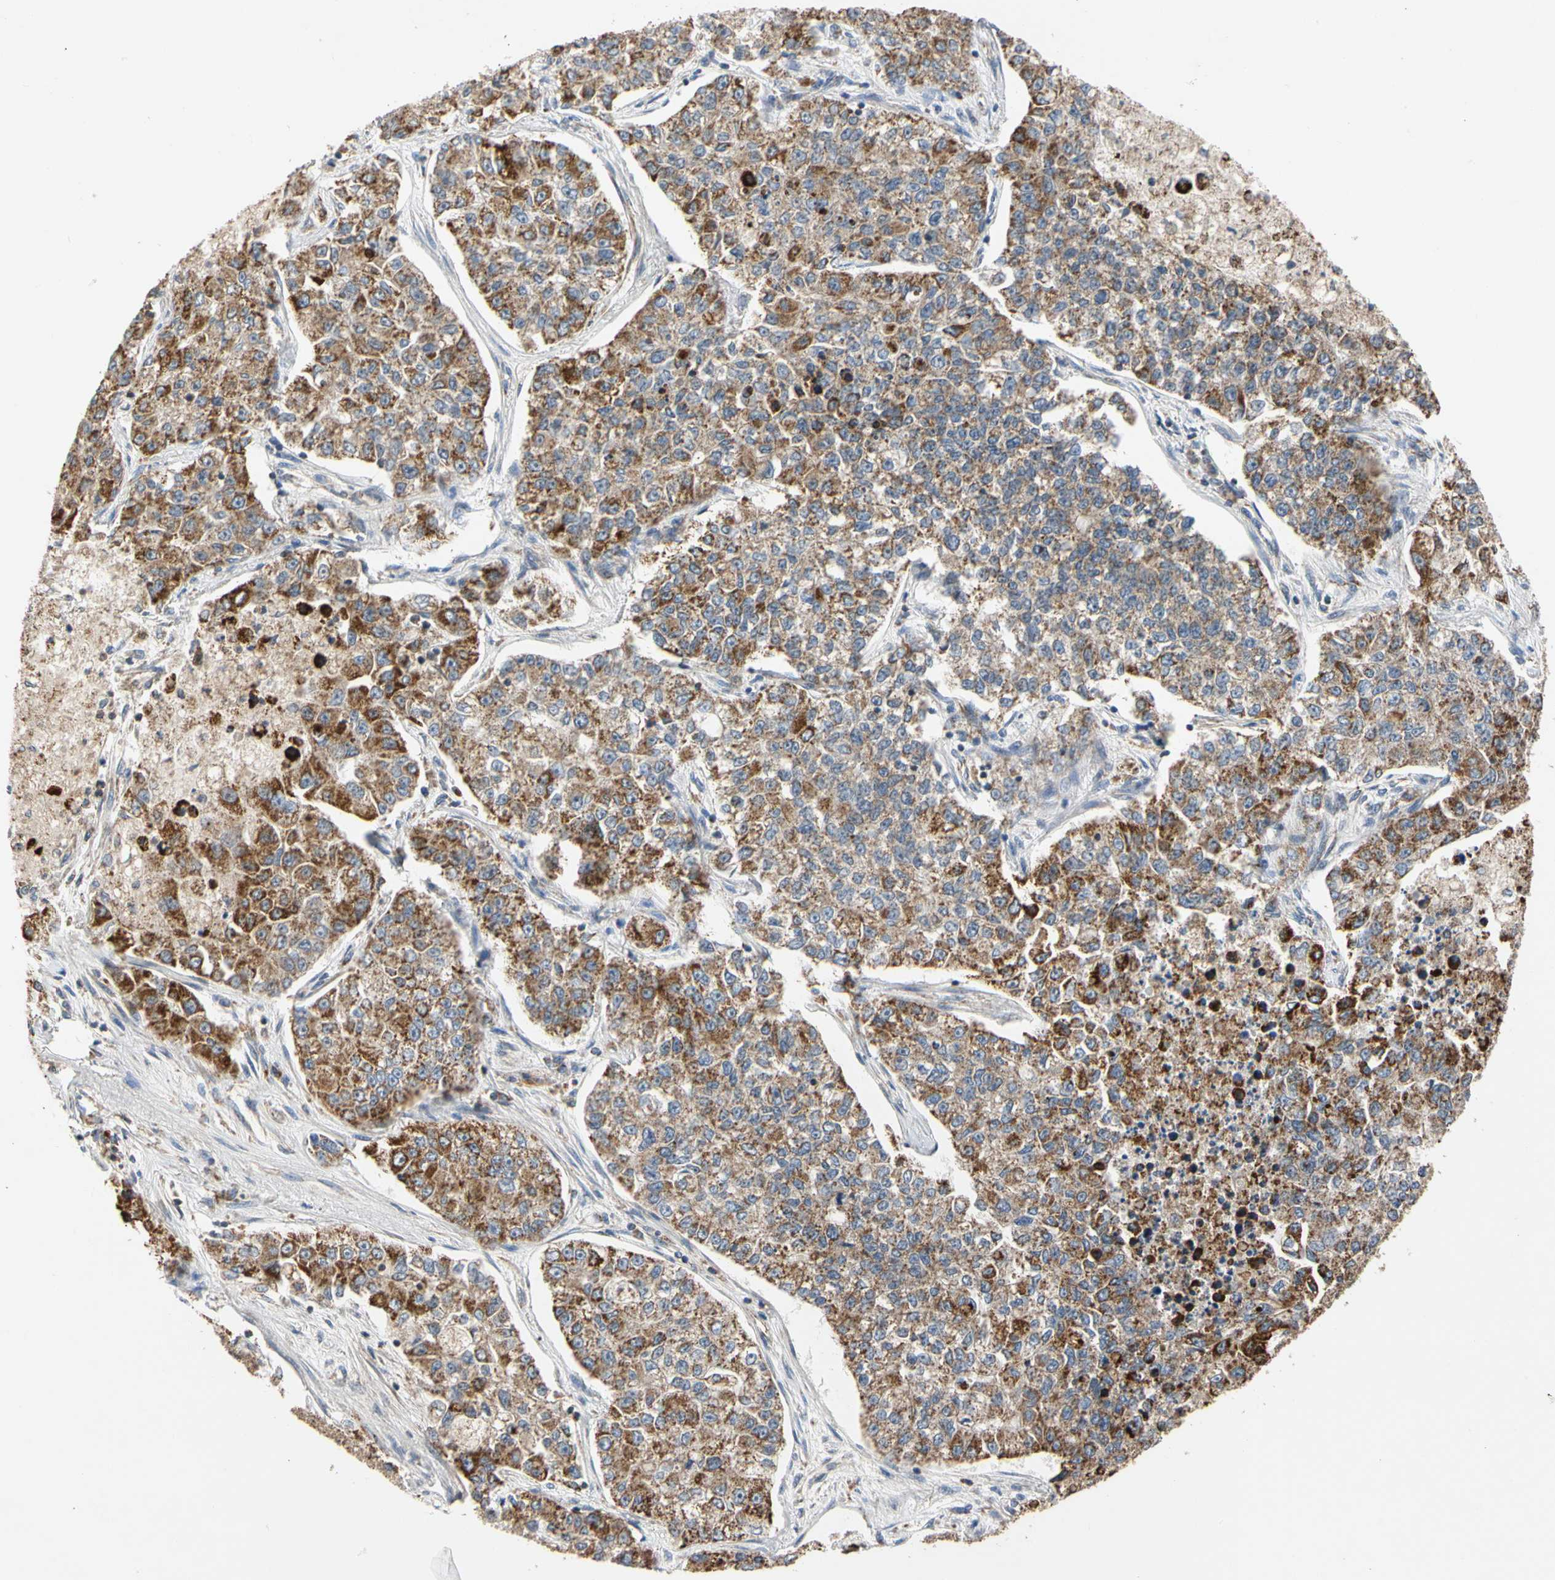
{"staining": {"intensity": "moderate", "quantity": ">75%", "location": "cytoplasmic/membranous"}, "tissue": "lung cancer", "cell_type": "Tumor cells", "image_type": "cancer", "snomed": [{"axis": "morphology", "description": "Adenocarcinoma, NOS"}, {"axis": "topography", "description": "Lung"}], "caption": "The micrograph displays a brown stain indicating the presence of a protein in the cytoplasmic/membranous of tumor cells in lung cancer.", "gene": "GPD2", "patient": {"sex": "male", "age": 49}}